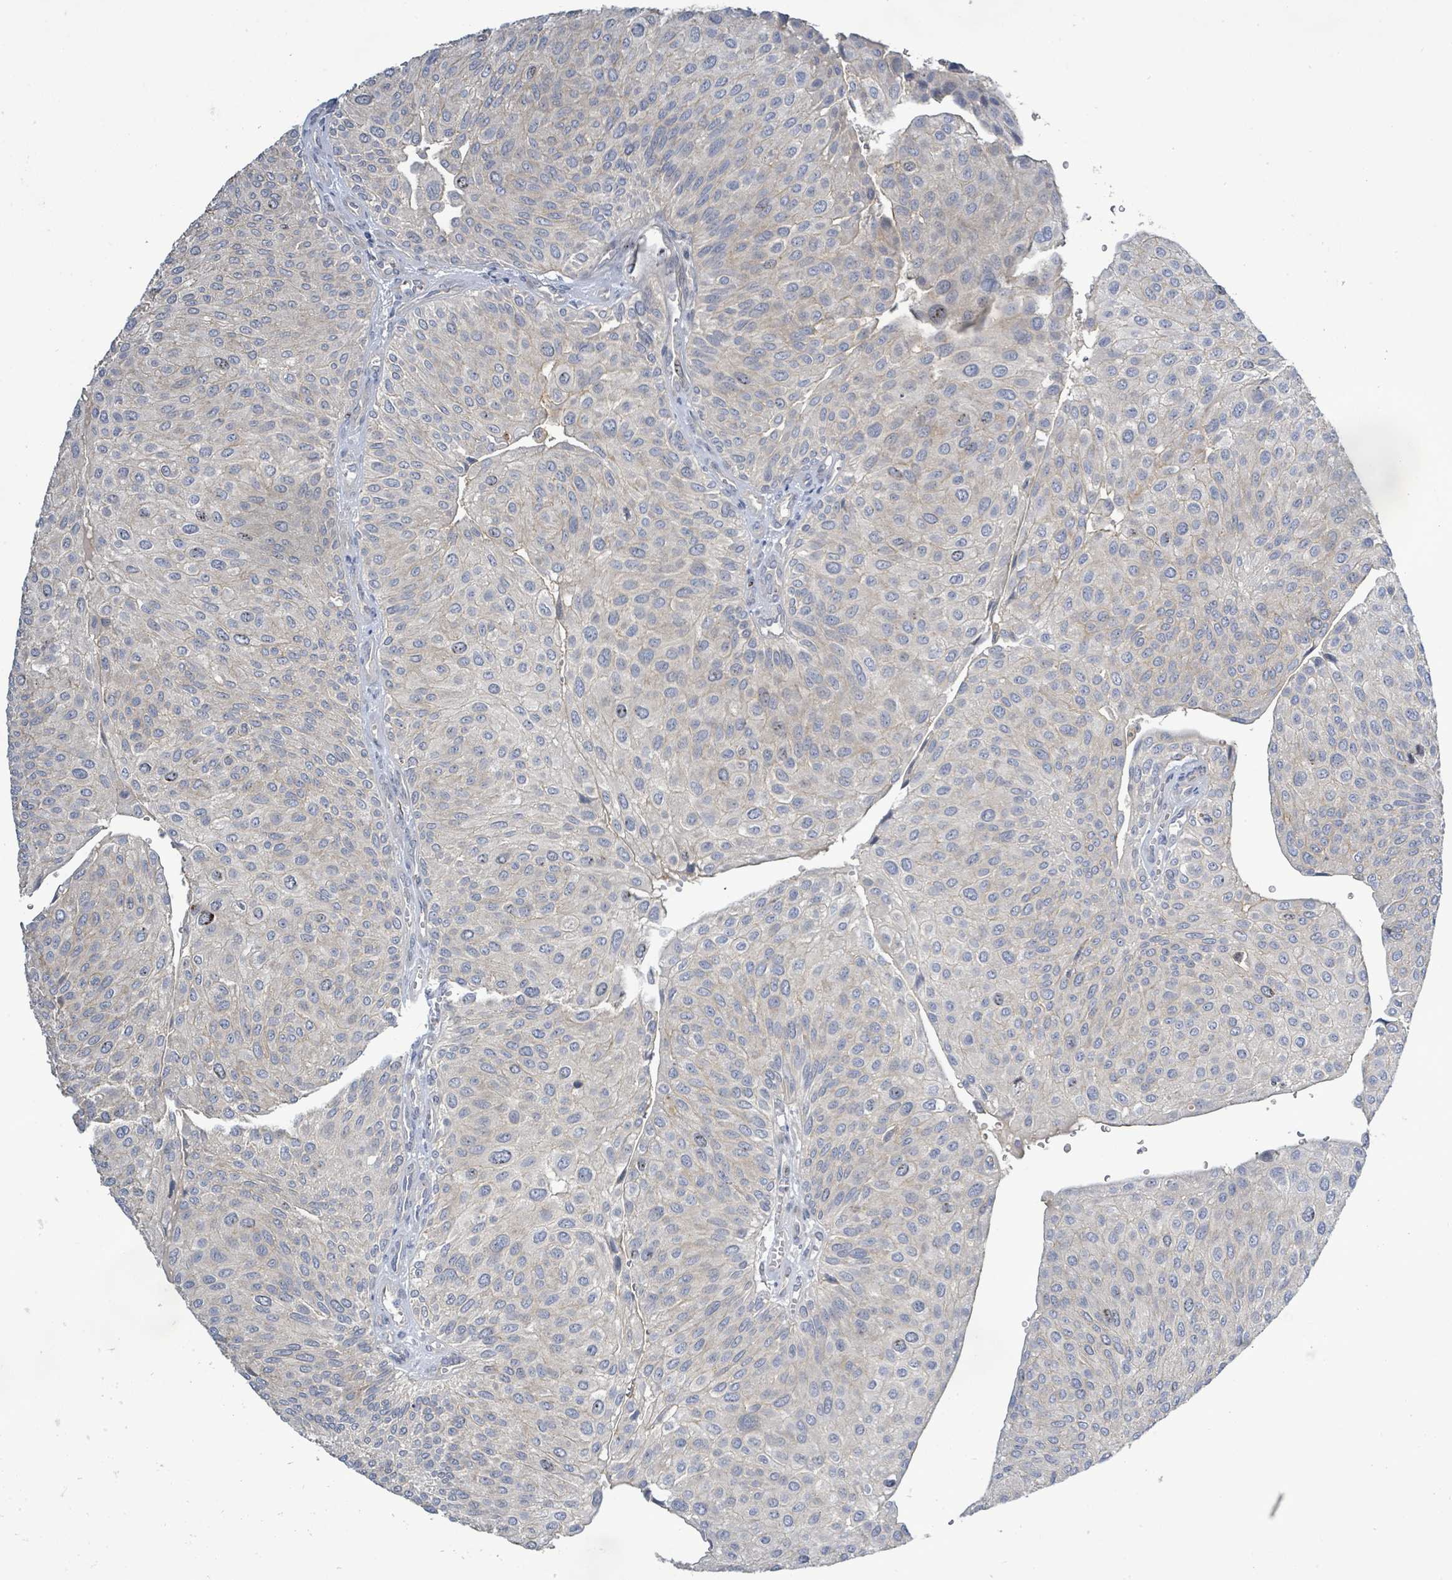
{"staining": {"intensity": "negative", "quantity": "none", "location": "none"}, "tissue": "urothelial cancer", "cell_type": "Tumor cells", "image_type": "cancer", "snomed": [{"axis": "morphology", "description": "Urothelial carcinoma, NOS"}, {"axis": "topography", "description": "Urinary bladder"}], "caption": "The histopathology image exhibits no significant positivity in tumor cells of transitional cell carcinoma. The staining was performed using DAB to visualize the protein expression in brown, while the nuclei were stained in blue with hematoxylin (Magnification: 20x).", "gene": "KRAS", "patient": {"sex": "male", "age": 67}}